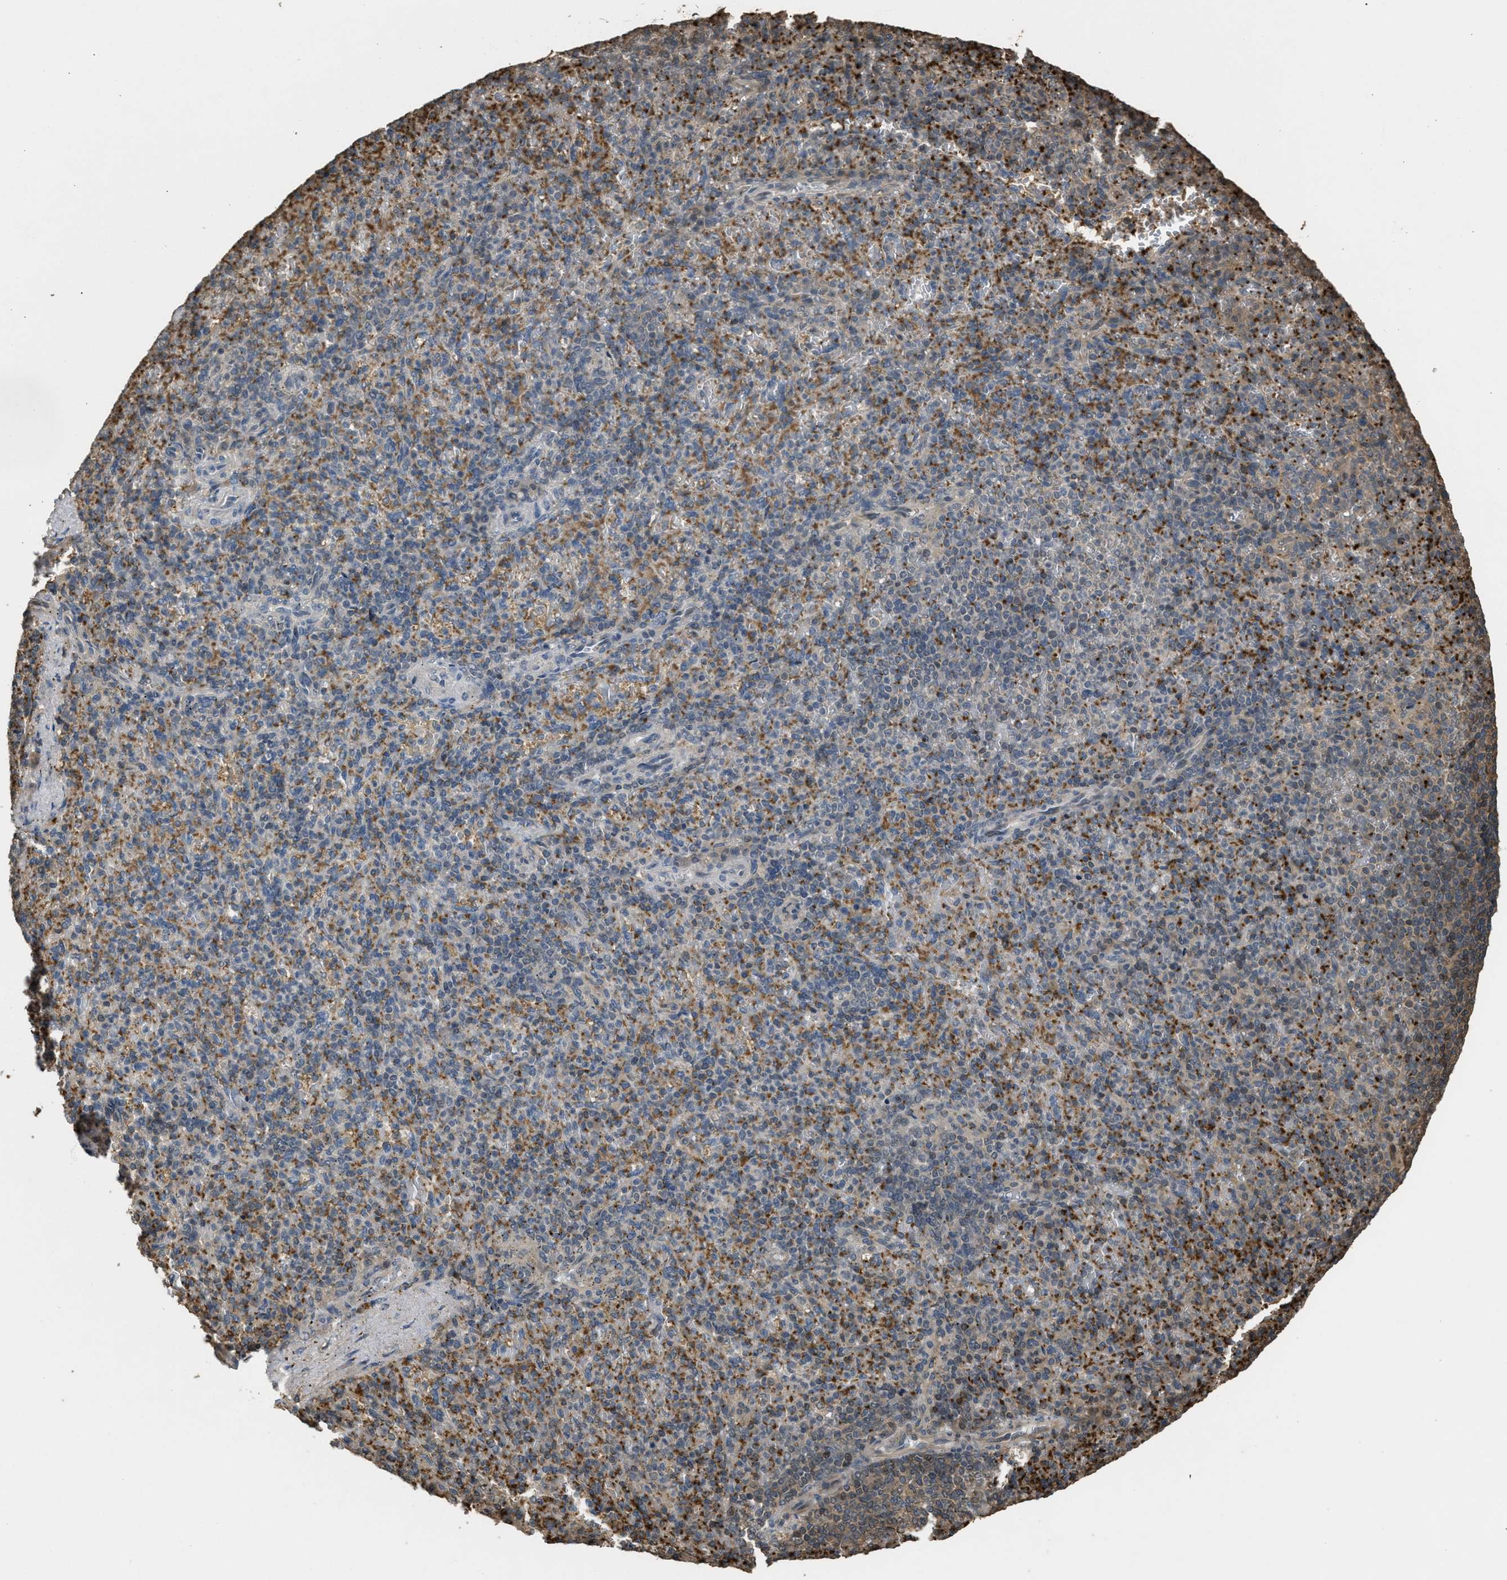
{"staining": {"intensity": "moderate", "quantity": "25%-75%", "location": "cytoplasmic/membranous"}, "tissue": "spleen", "cell_type": "Cells in red pulp", "image_type": "normal", "snomed": [{"axis": "morphology", "description": "Normal tissue, NOS"}, {"axis": "topography", "description": "Spleen"}], "caption": "High-magnification brightfield microscopy of normal spleen stained with DAB (brown) and counterstained with hematoxylin (blue). cells in red pulp exhibit moderate cytoplasmic/membranous positivity is present in about25%-75% of cells.", "gene": "ARHGDIA", "patient": {"sex": "female", "age": 74}}